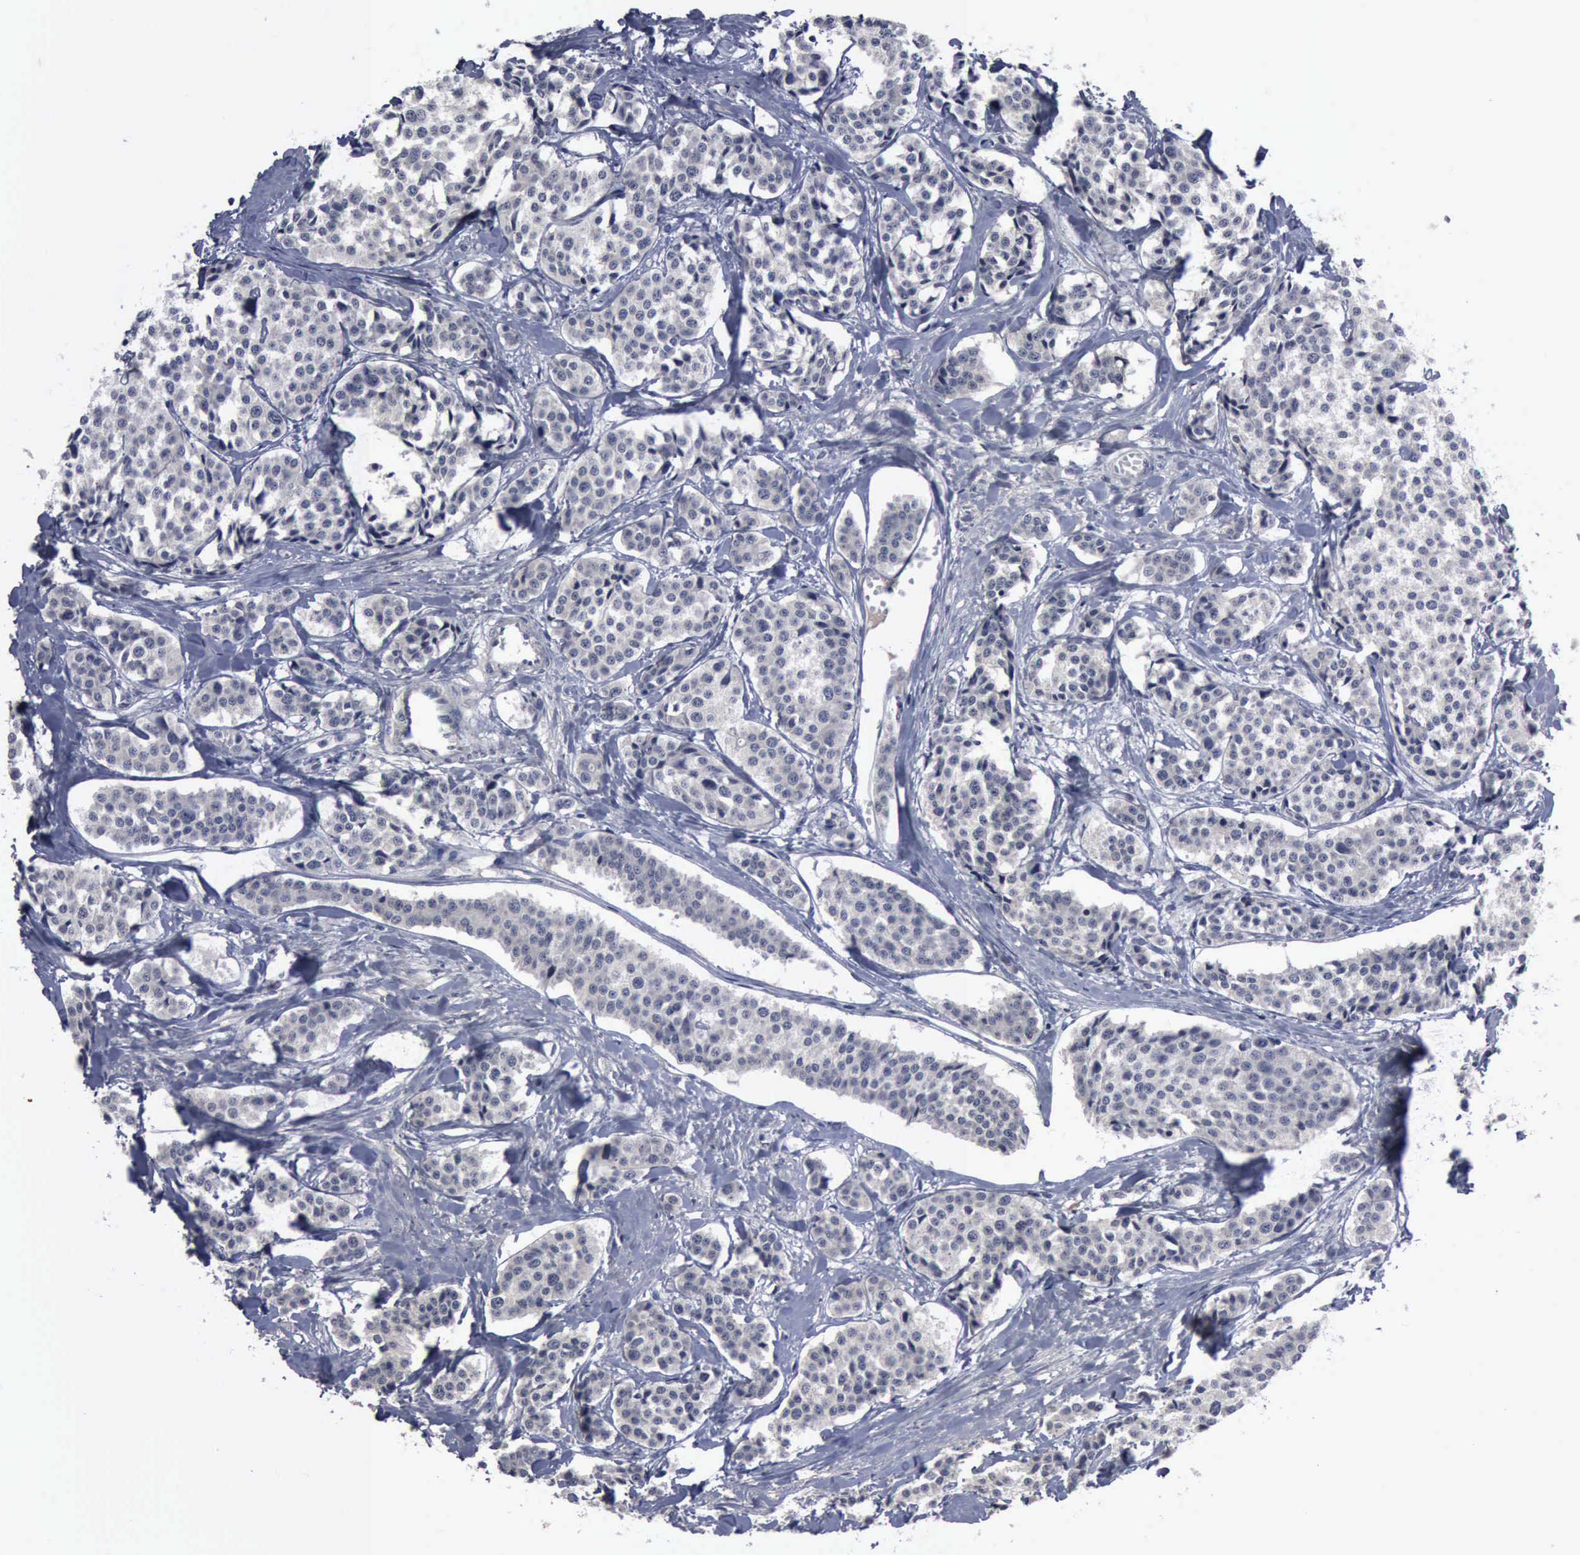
{"staining": {"intensity": "negative", "quantity": "none", "location": "none"}, "tissue": "carcinoid", "cell_type": "Tumor cells", "image_type": "cancer", "snomed": [{"axis": "morphology", "description": "Carcinoid, malignant, NOS"}, {"axis": "topography", "description": "Small intestine"}], "caption": "Malignant carcinoid was stained to show a protein in brown. There is no significant expression in tumor cells.", "gene": "MYO18B", "patient": {"sex": "male", "age": 60}}